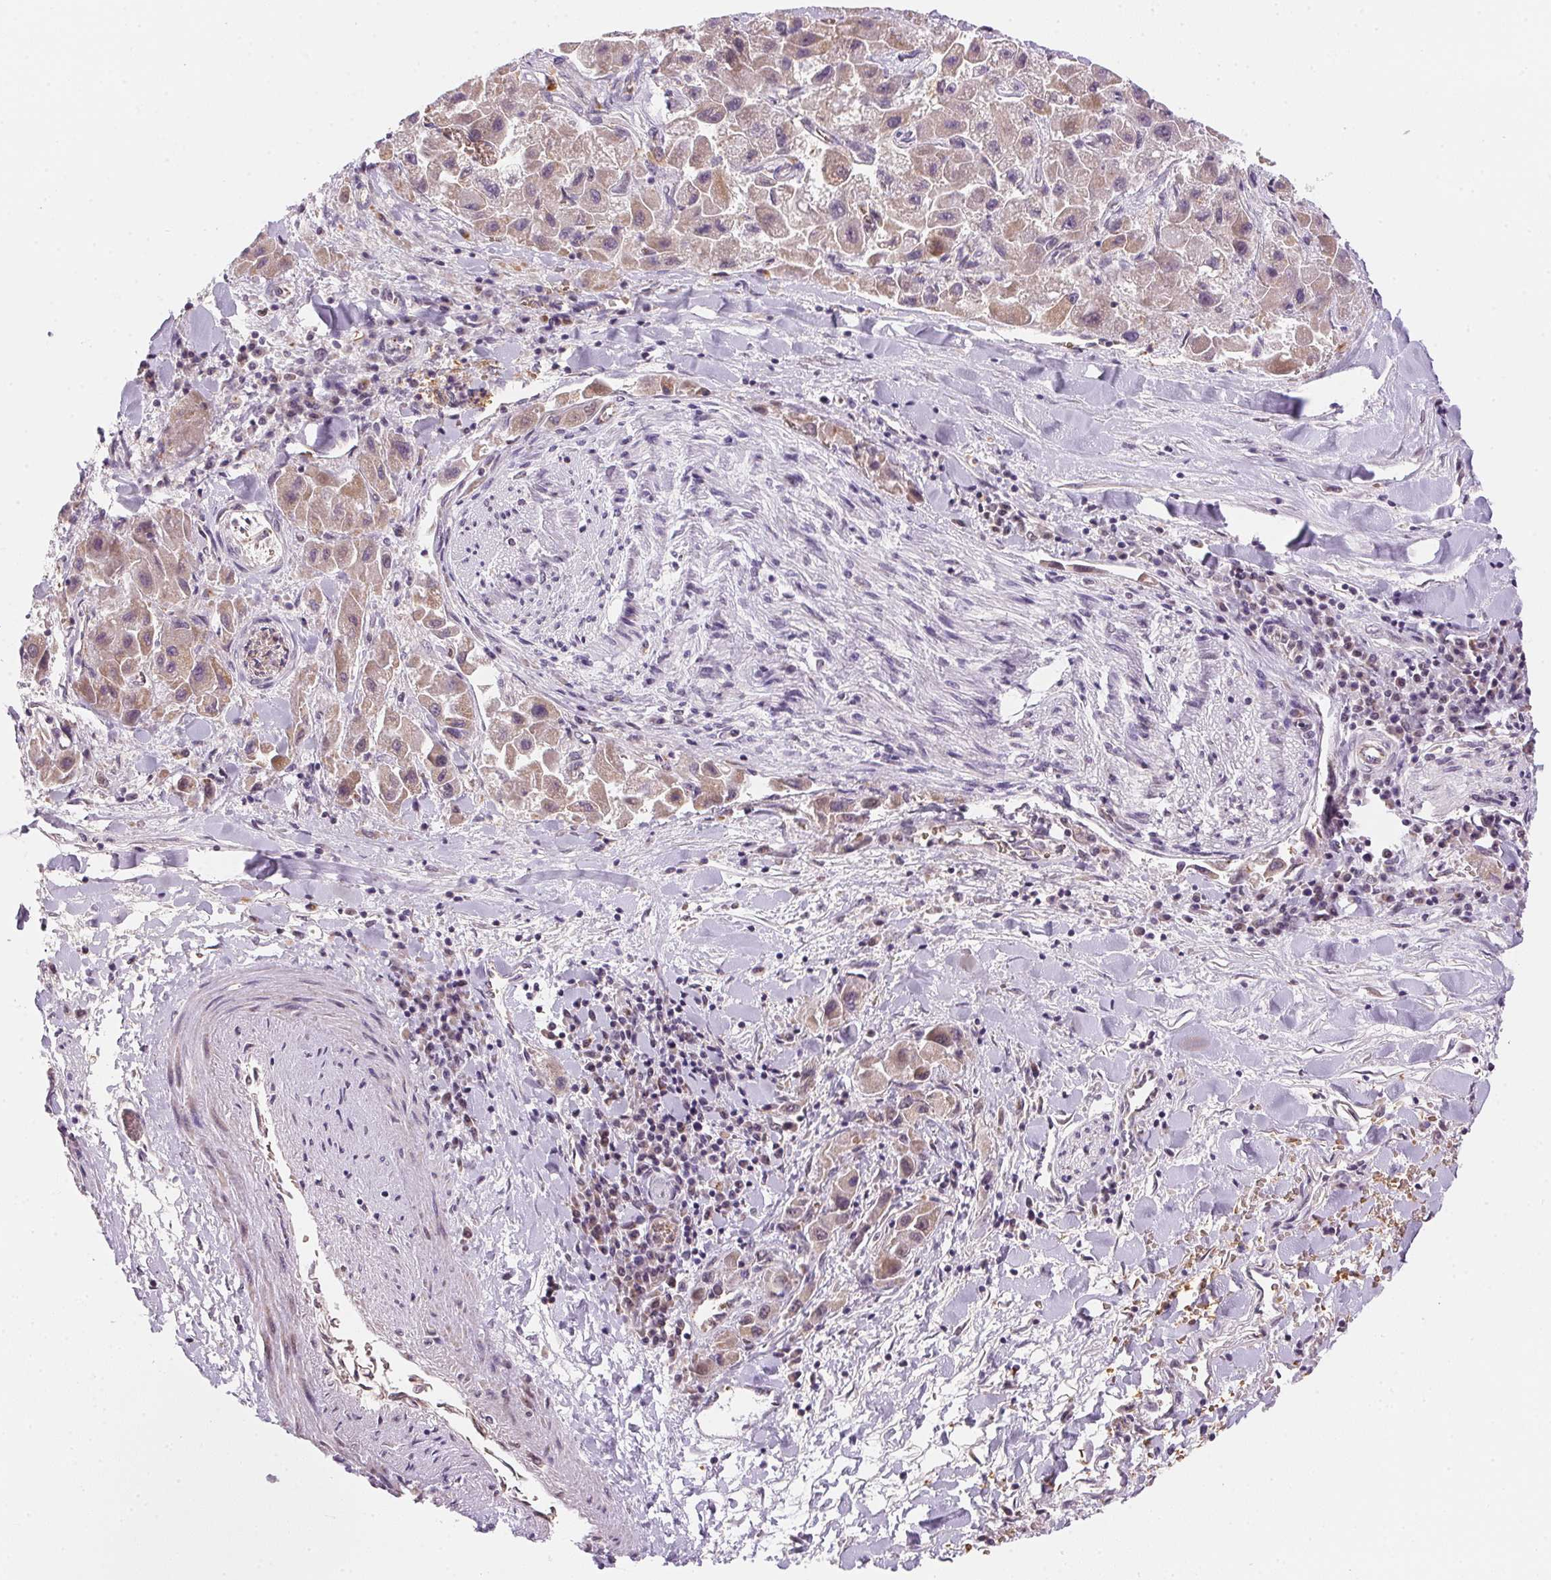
{"staining": {"intensity": "weak", "quantity": ">75%", "location": "cytoplasmic/membranous"}, "tissue": "liver cancer", "cell_type": "Tumor cells", "image_type": "cancer", "snomed": [{"axis": "morphology", "description": "Carcinoma, Hepatocellular, NOS"}, {"axis": "topography", "description": "Liver"}], "caption": "Liver cancer (hepatocellular carcinoma) tissue displays weak cytoplasmic/membranous expression in approximately >75% of tumor cells (DAB IHC with brightfield microscopy, high magnification).", "gene": "METTL13", "patient": {"sex": "male", "age": 24}}